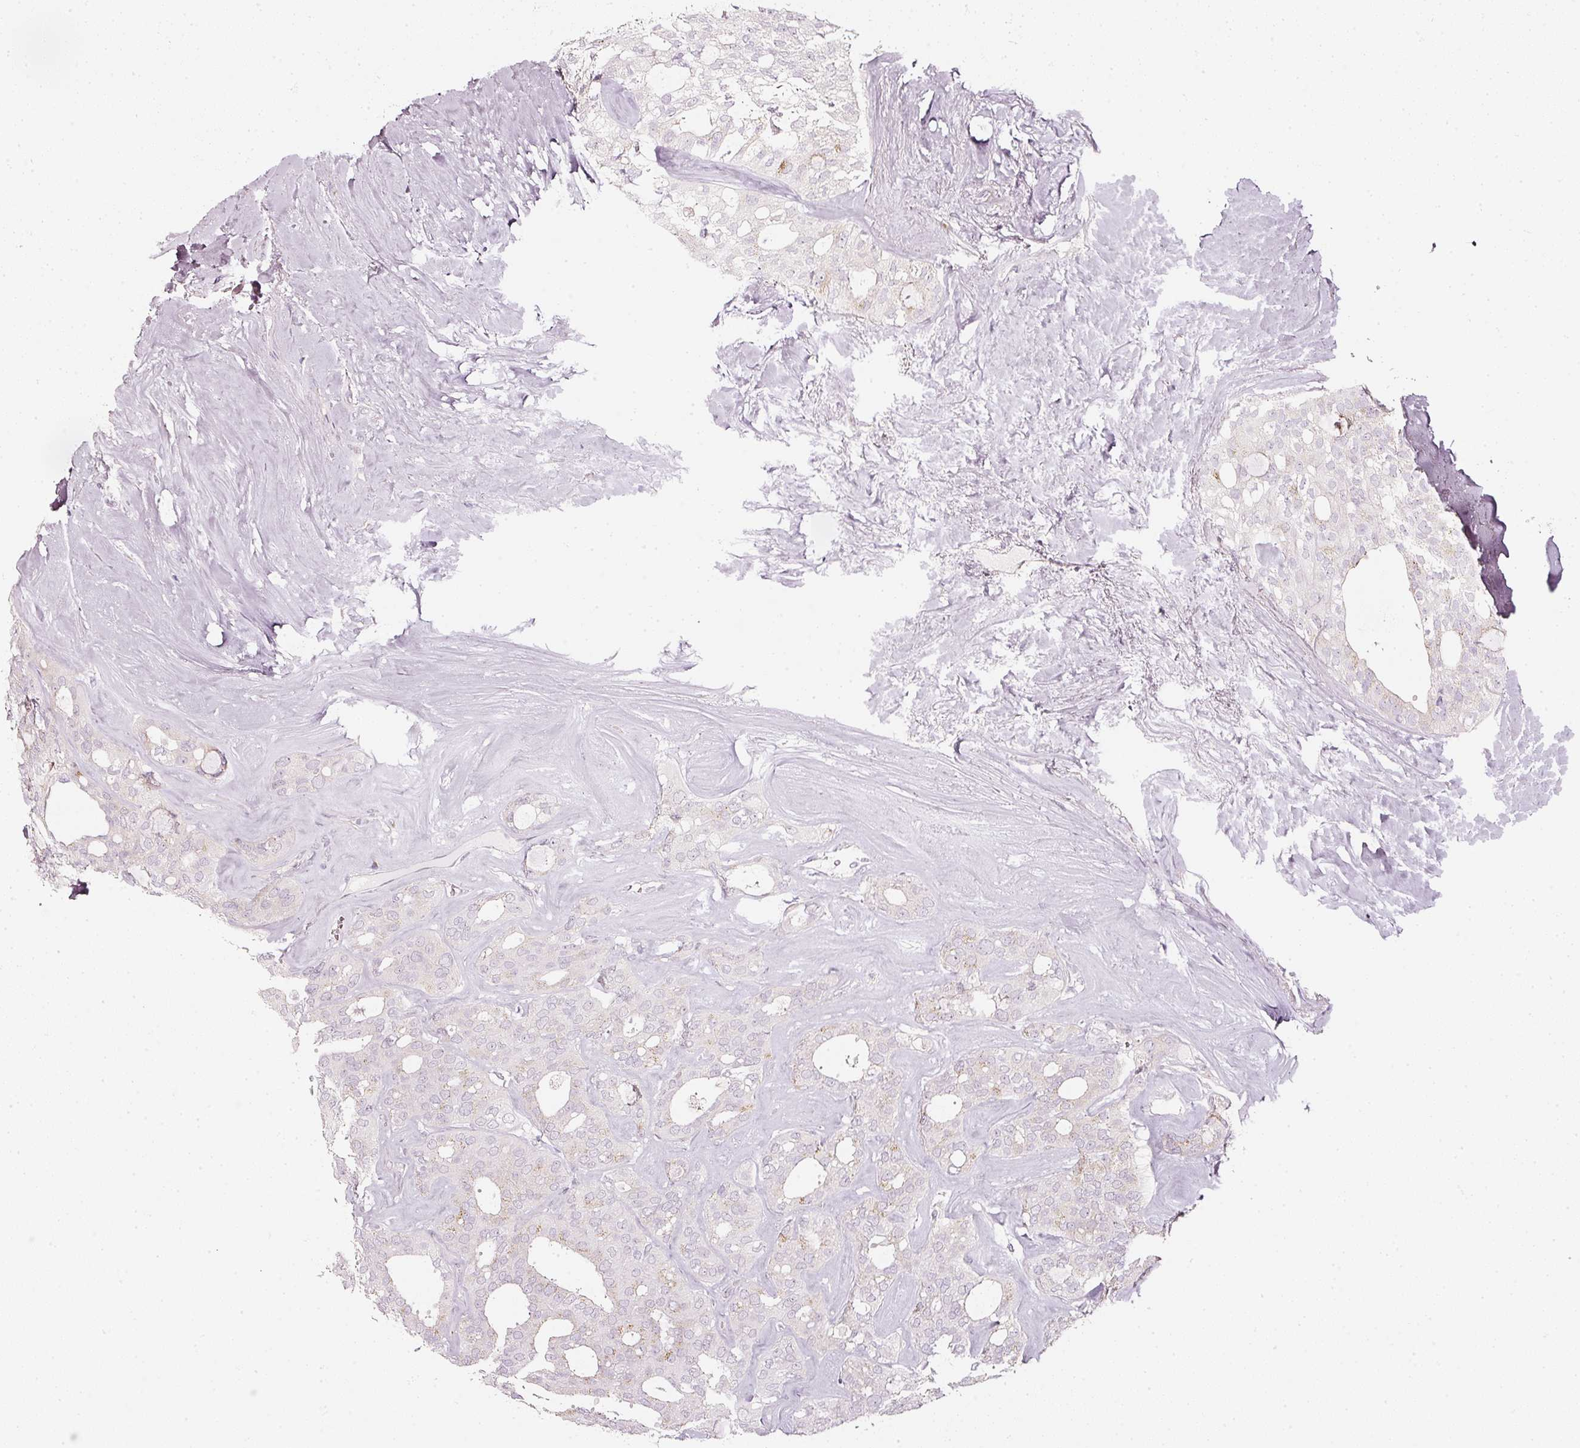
{"staining": {"intensity": "moderate", "quantity": "<25%", "location": "cytoplasmic/membranous"}, "tissue": "thyroid cancer", "cell_type": "Tumor cells", "image_type": "cancer", "snomed": [{"axis": "morphology", "description": "Follicular adenoma carcinoma, NOS"}, {"axis": "topography", "description": "Thyroid gland"}], "caption": "Human follicular adenoma carcinoma (thyroid) stained with a protein marker shows moderate staining in tumor cells.", "gene": "SDF4", "patient": {"sex": "male", "age": 75}}